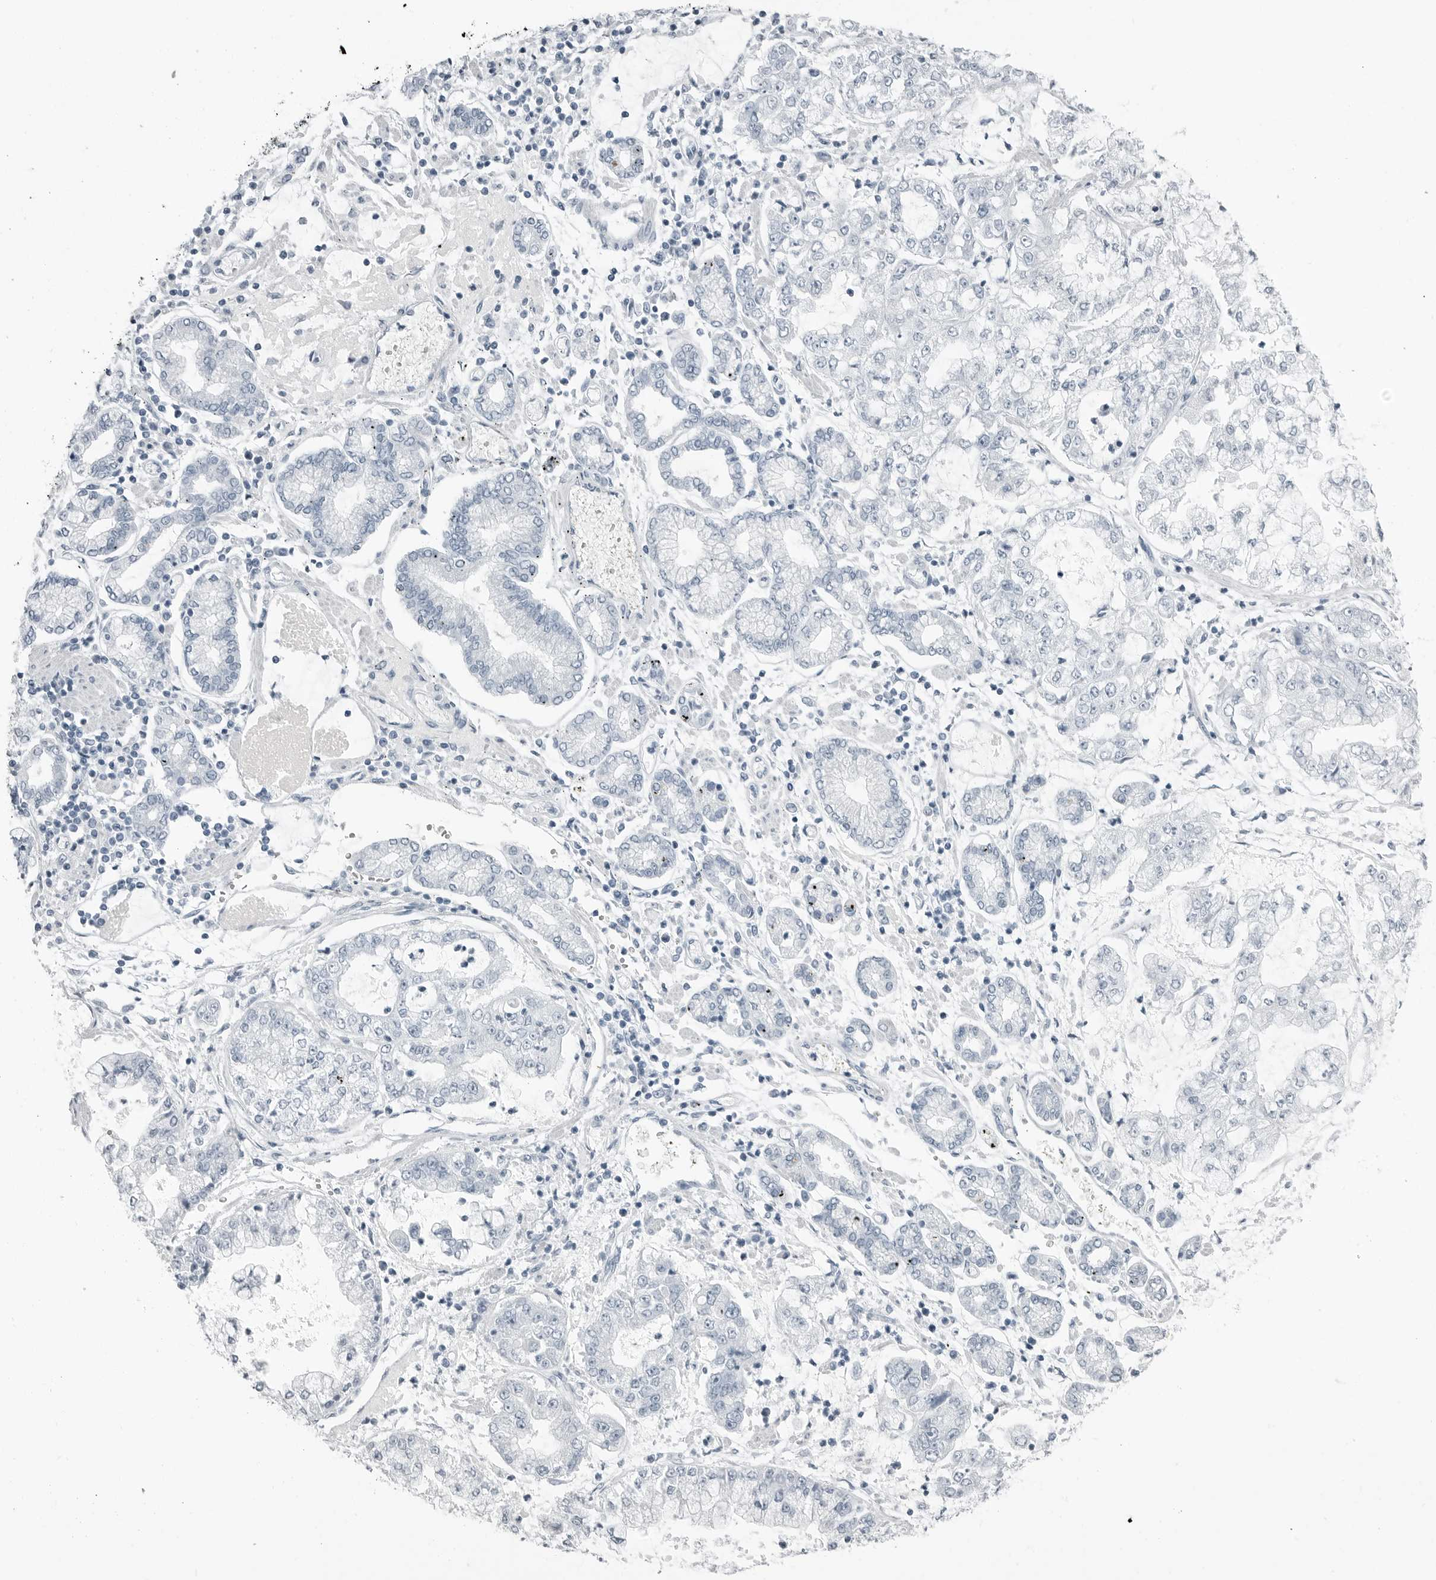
{"staining": {"intensity": "negative", "quantity": "none", "location": "none"}, "tissue": "stomach cancer", "cell_type": "Tumor cells", "image_type": "cancer", "snomed": [{"axis": "morphology", "description": "Adenocarcinoma, NOS"}, {"axis": "topography", "description": "Stomach"}], "caption": "Immunohistochemical staining of stomach cancer (adenocarcinoma) reveals no significant expression in tumor cells.", "gene": "FABP6", "patient": {"sex": "male", "age": 76}}